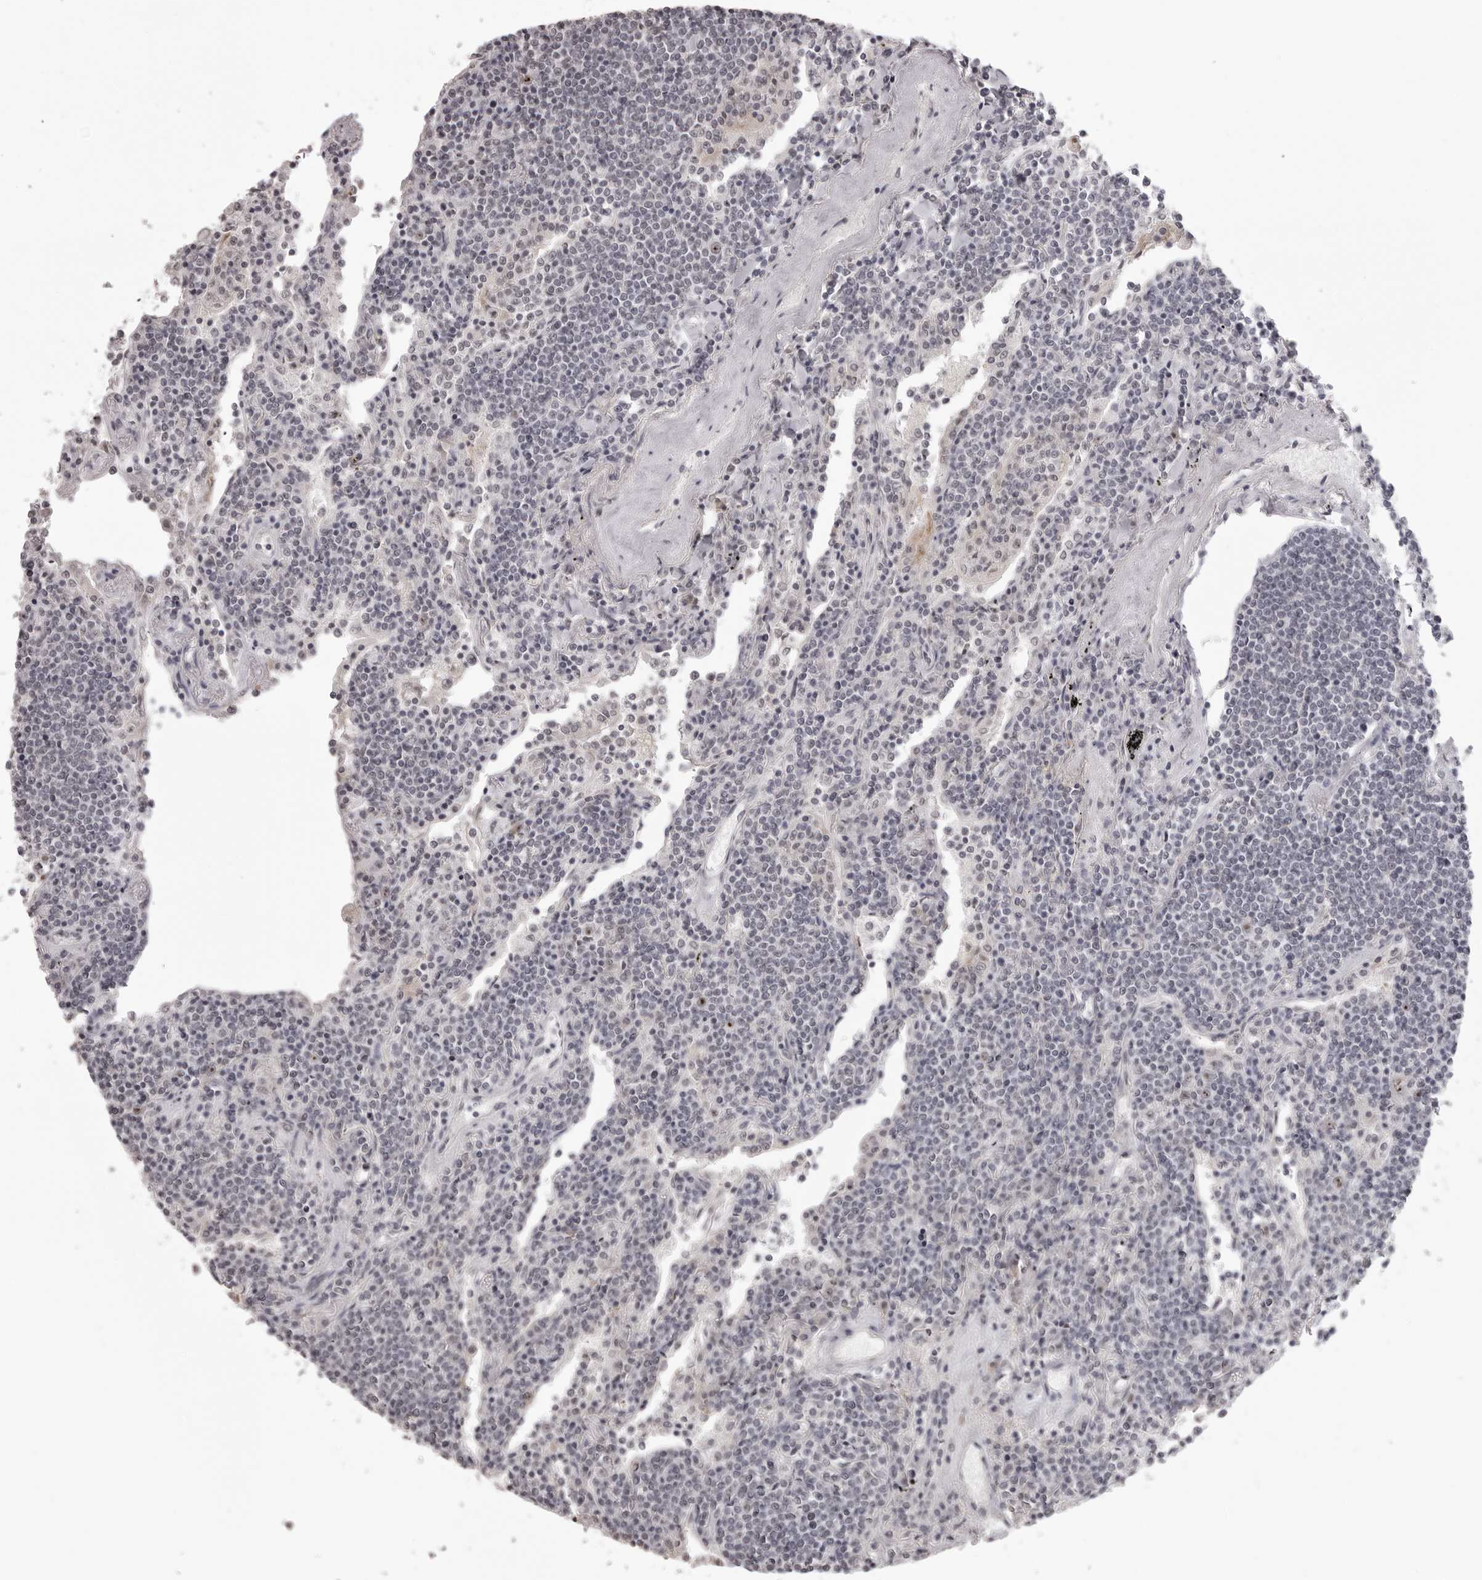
{"staining": {"intensity": "negative", "quantity": "none", "location": "none"}, "tissue": "lymphoma", "cell_type": "Tumor cells", "image_type": "cancer", "snomed": [{"axis": "morphology", "description": "Malignant lymphoma, non-Hodgkin's type, Low grade"}, {"axis": "topography", "description": "Lung"}], "caption": "High power microscopy micrograph of an IHC histopathology image of lymphoma, revealing no significant positivity in tumor cells.", "gene": "HELZ", "patient": {"sex": "female", "age": 71}}